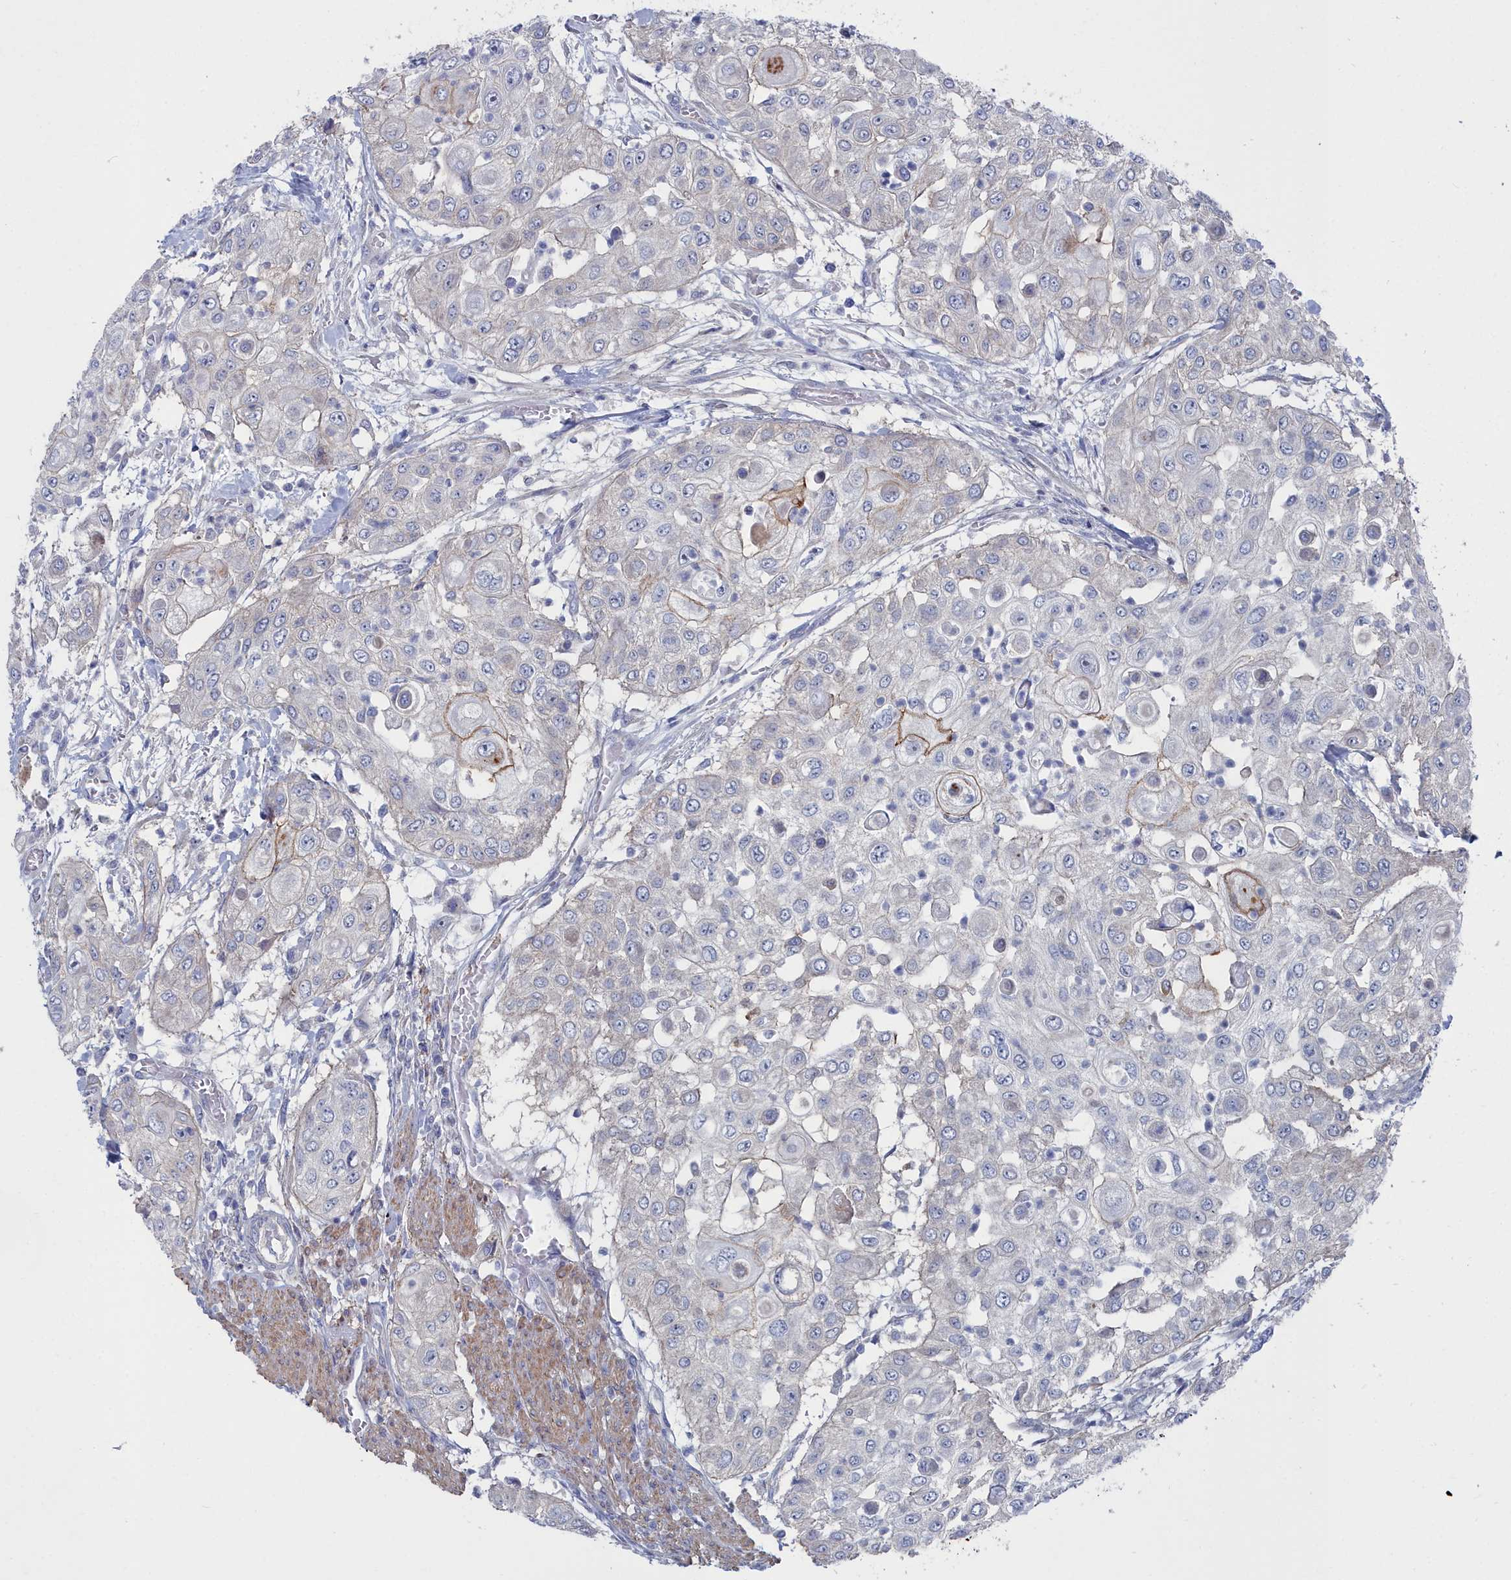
{"staining": {"intensity": "negative", "quantity": "none", "location": "none"}, "tissue": "urothelial cancer", "cell_type": "Tumor cells", "image_type": "cancer", "snomed": [{"axis": "morphology", "description": "Urothelial carcinoma, High grade"}, {"axis": "topography", "description": "Urinary bladder"}], "caption": "Immunohistochemistry of human high-grade urothelial carcinoma displays no positivity in tumor cells. (DAB (3,3'-diaminobenzidine) IHC with hematoxylin counter stain).", "gene": "SHISAL2A", "patient": {"sex": "female", "age": 79}}